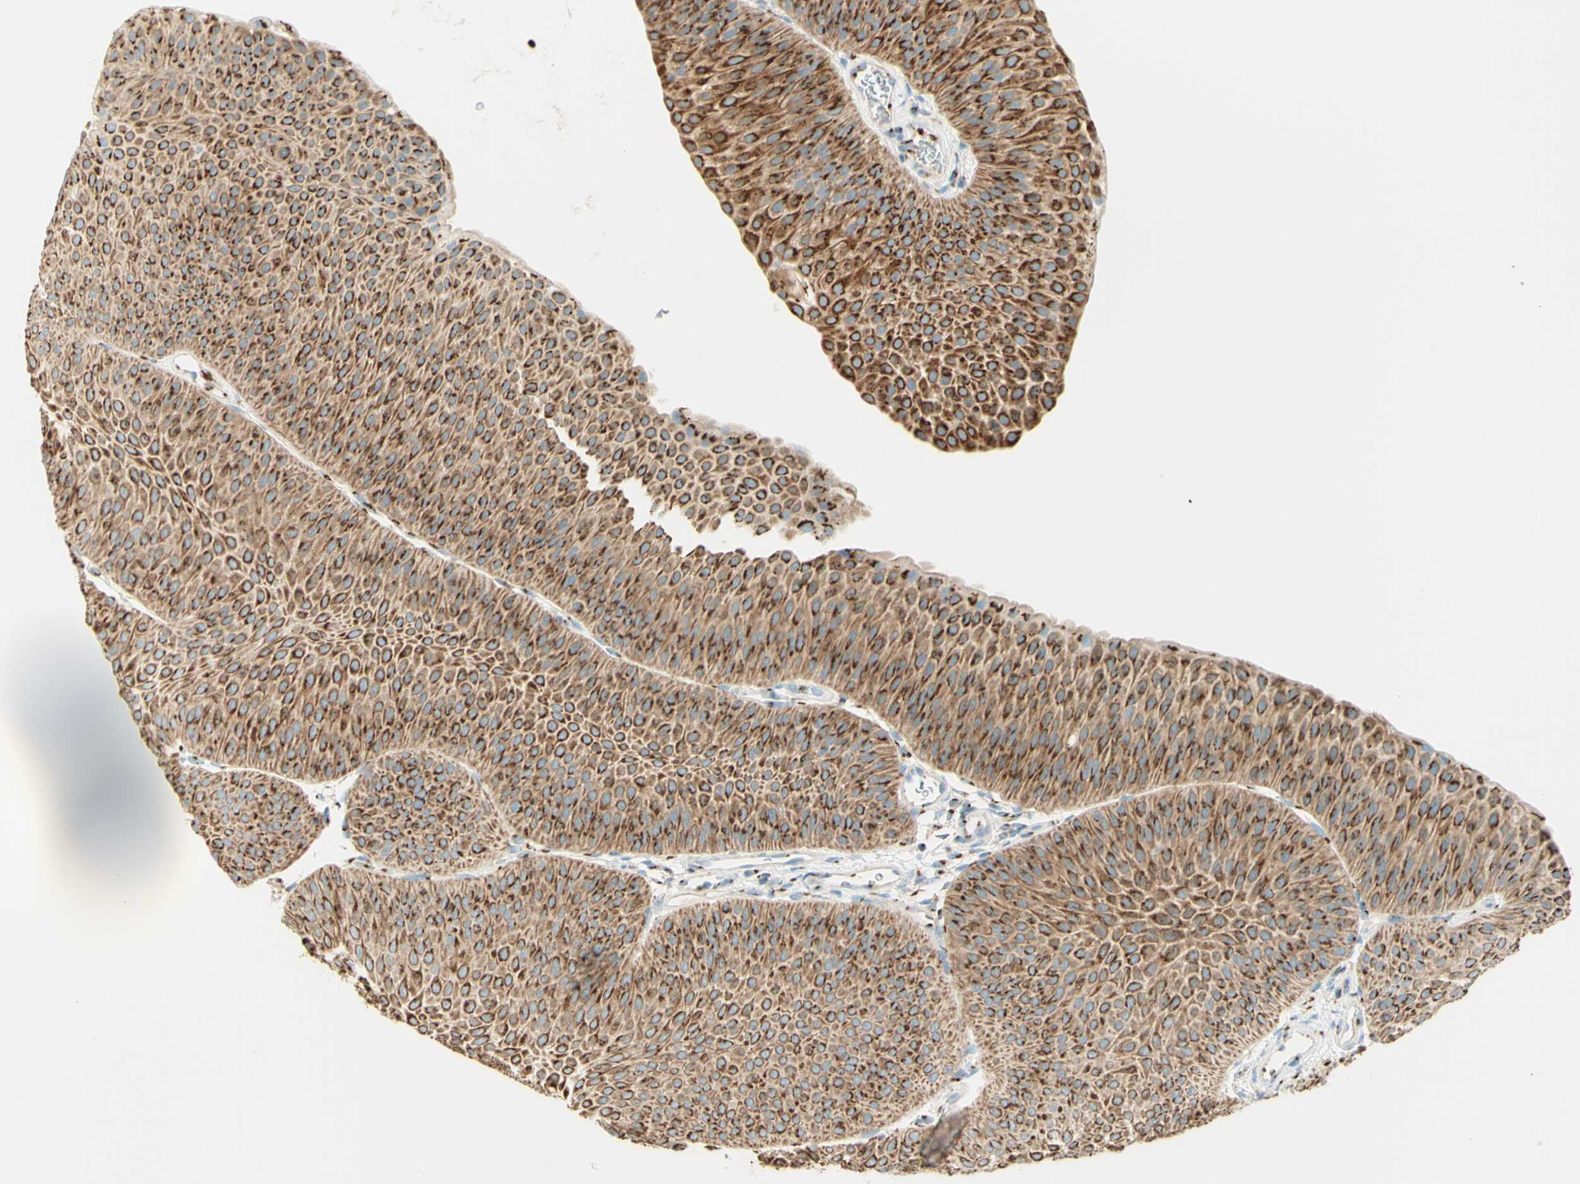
{"staining": {"intensity": "strong", "quantity": ">75%", "location": "cytoplasmic/membranous"}, "tissue": "urothelial cancer", "cell_type": "Tumor cells", "image_type": "cancer", "snomed": [{"axis": "morphology", "description": "Urothelial carcinoma, Low grade"}, {"axis": "topography", "description": "Urinary bladder"}], "caption": "Immunohistochemistry (DAB (3,3'-diaminobenzidine)) staining of human urothelial cancer displays strong cytoplasmic/membranous protein staining in approximately >75% of tumor cells. (IHC, brightfield microscopy, high magnification).", "gene": "GOLGB1", "patient": {"sex": "female", "age": 60}}